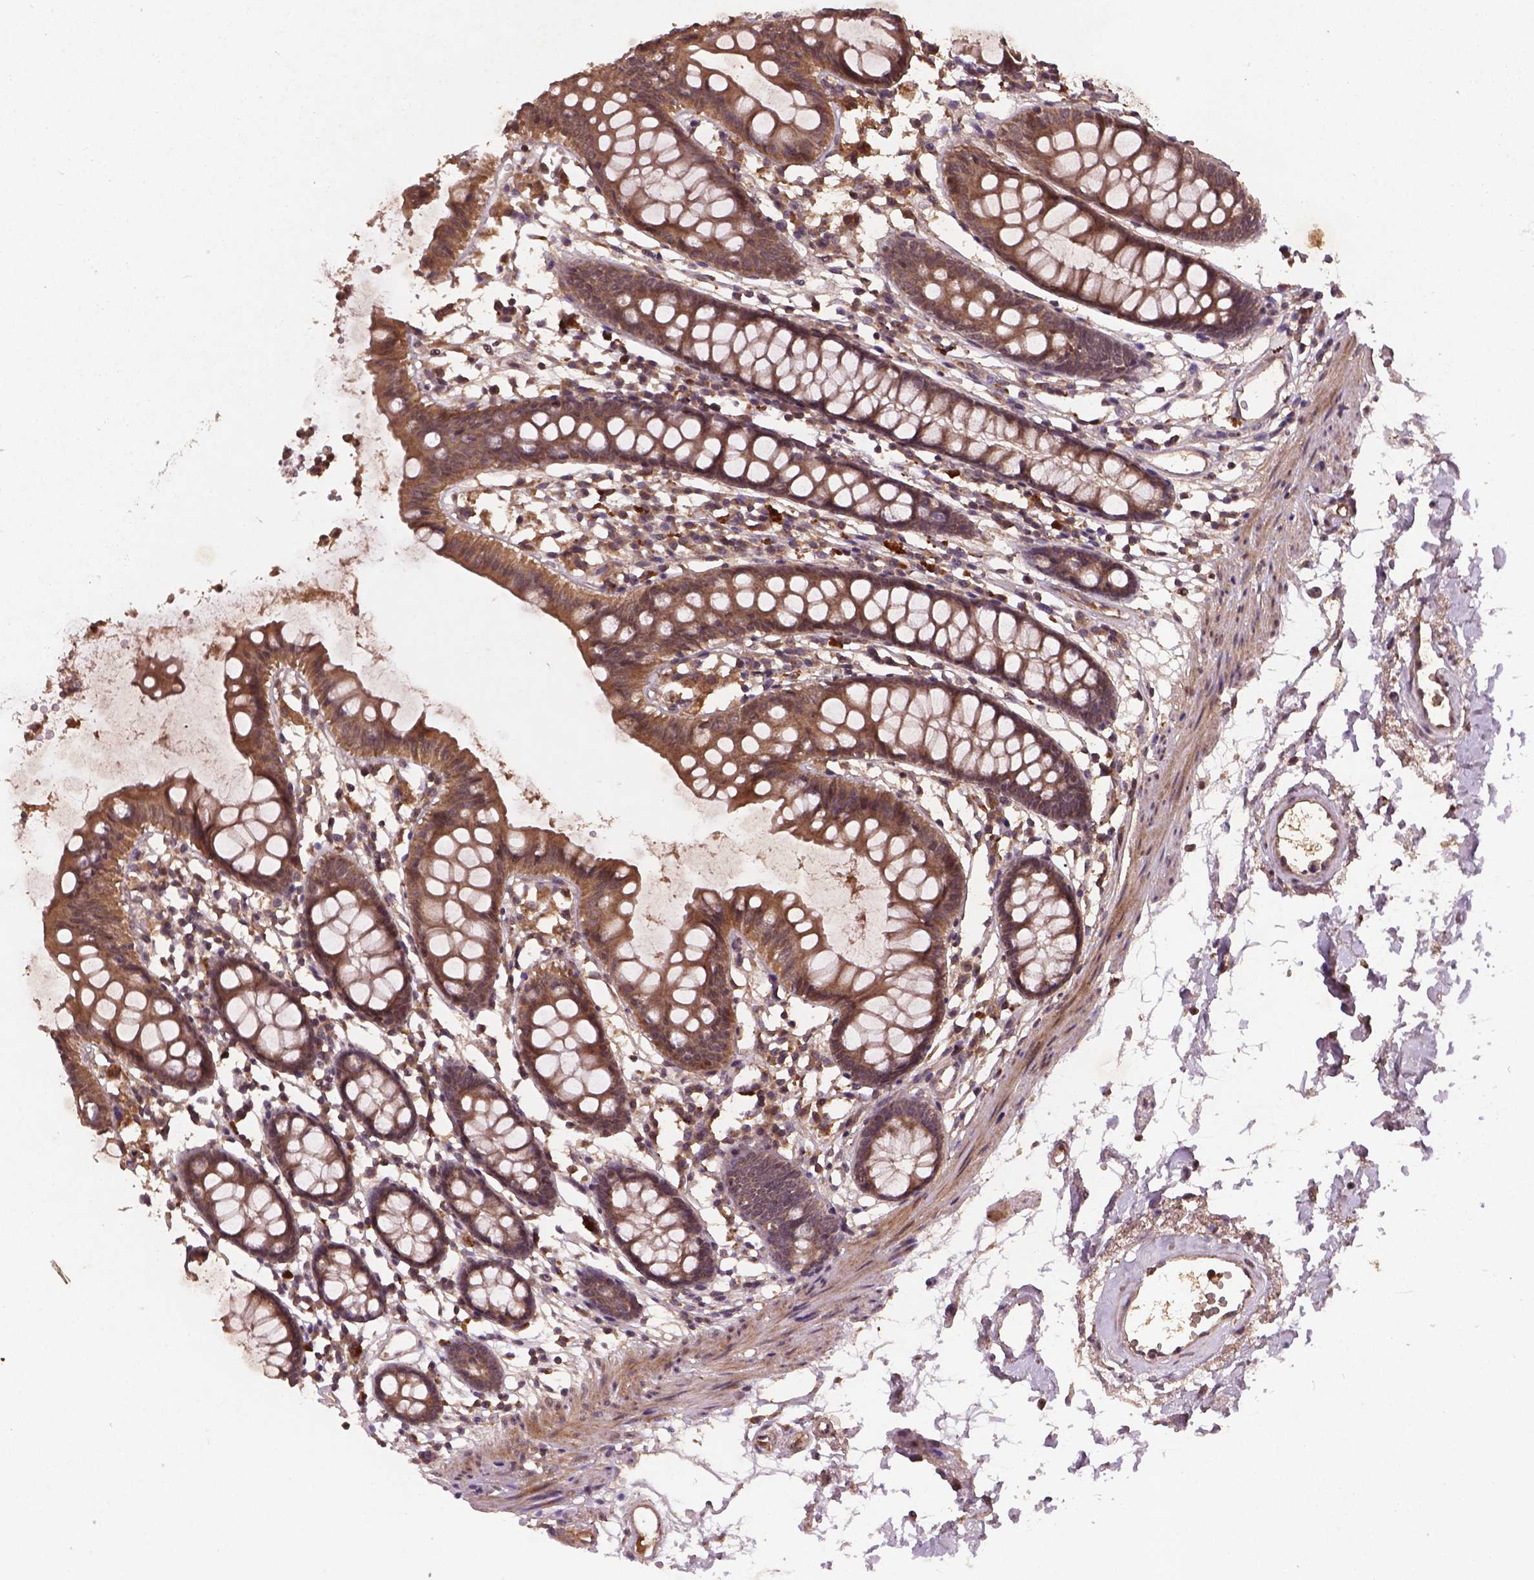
{"staining": {"intensity": "weak", "quantity": ">75%", "location": "cytoplasmic/membranous"}, "tissue": "colon", "cell_type": "Endothelial cells", "image_type": "normal", "snomed": [{"axis": "morphology", "description": "Normal tissue, NOS"}, {"axis": "topography", "description": "Colon"}], "caption": "Immunohistochemistry (IHC) of benign colon shows low levels of weak cytoplasmic/membranous expression in about >75% of endothelial cells. Ihc stains the protein of interest in brown and the nuclei are stained blue.", "gene": "NIPAL2", "patient": {"sex": "female", "age": 84}}